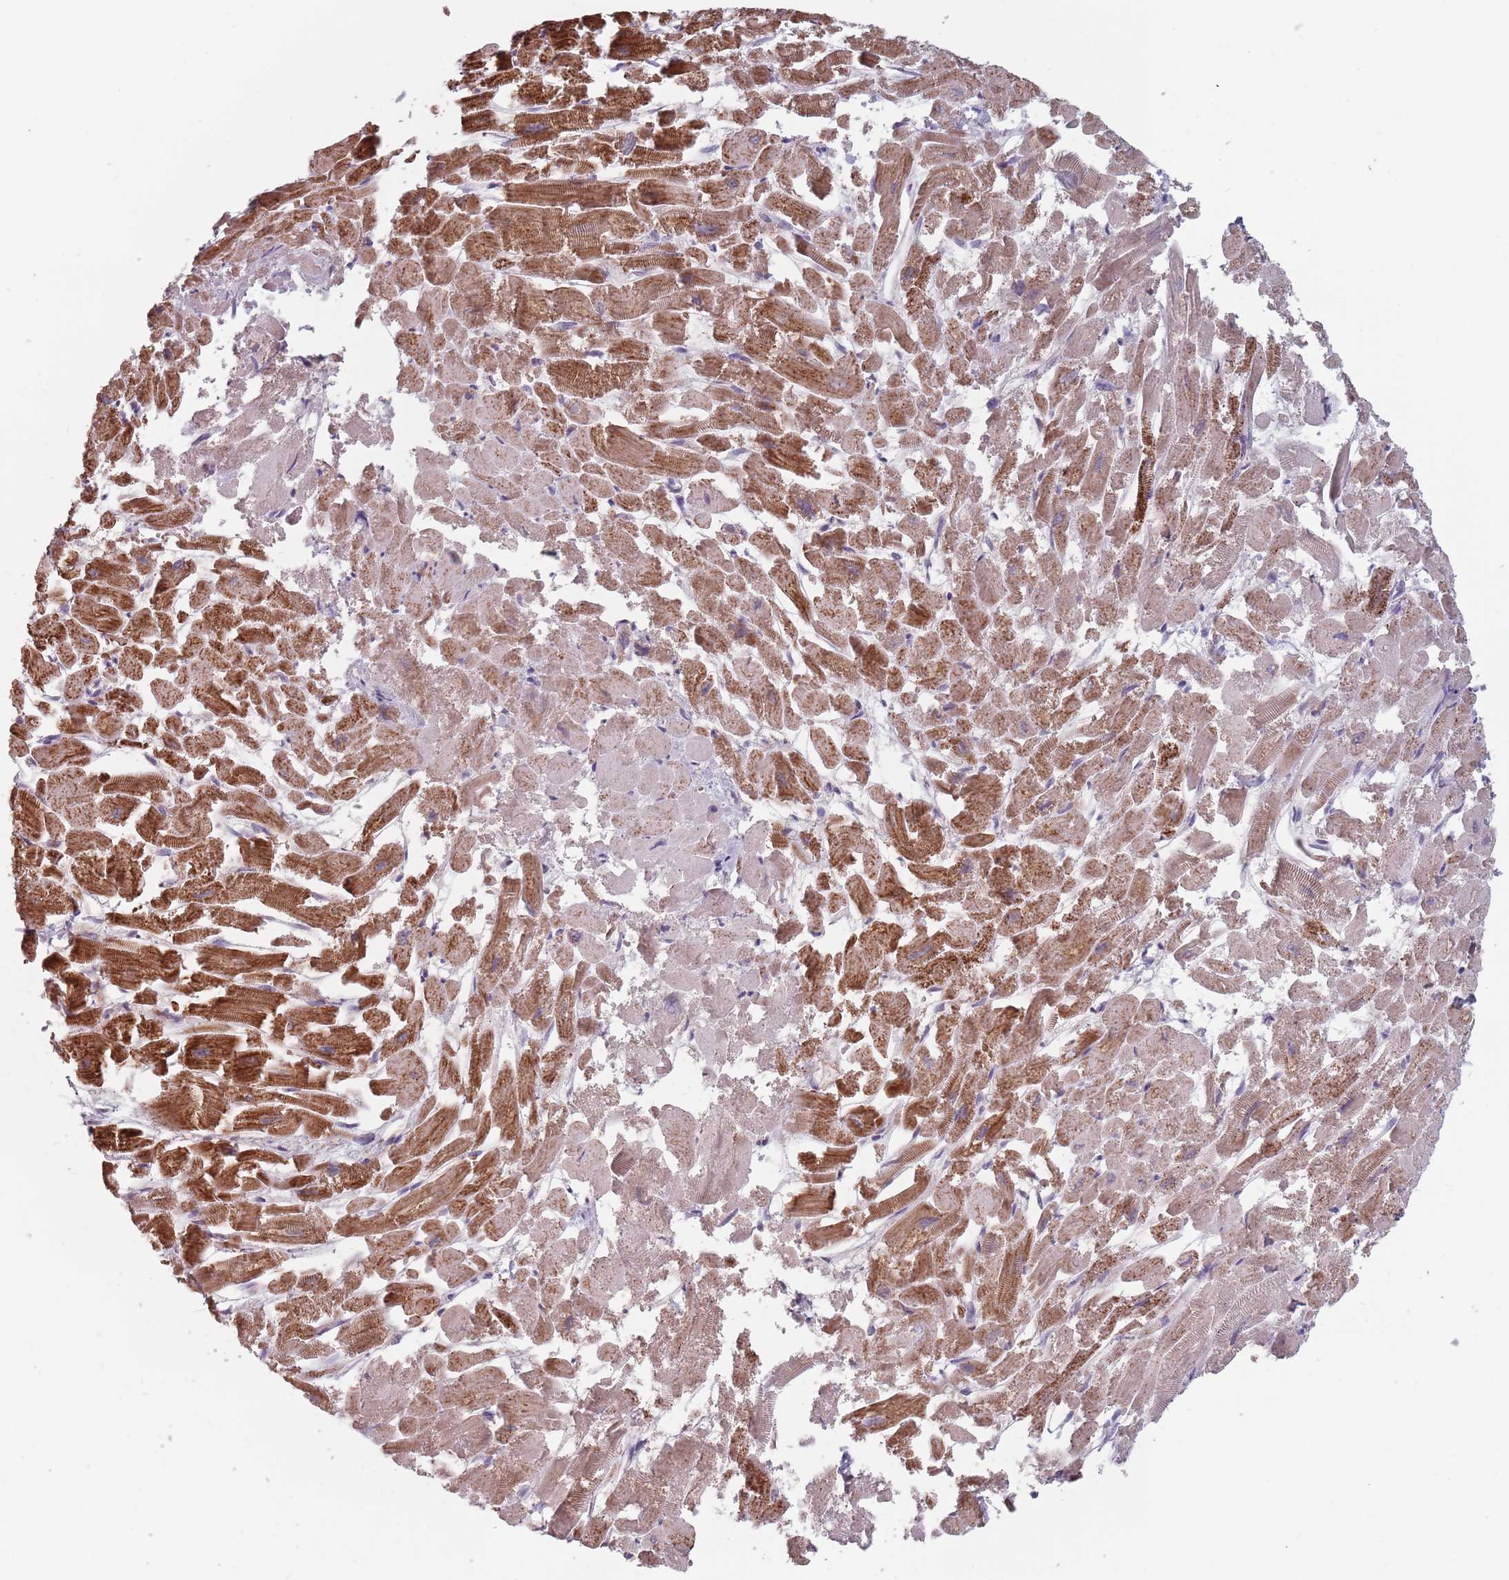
{"staining": {"intensity": "strong", "quantity": "25%-75%", "location": "cytoplasmic/membranous"}, "tissue": "heart muscle", "cell_type": "Cardiomyocytes", "image_type": "normal", "snomed": [{"axis": "morphology", "description": "Normal tissue, NOS"}, {"axis": "topography", "description": "Heart"}], "caption": "Protein staining shows strong cytoplasmic/membranous staining in approximately 25%-75% of cardiomyocytes in benign heart muscle. (IHC, brightfield microscopy, high magnification).", "gene": "ADAL", "patient": {"sex": "male", "age": 54}}